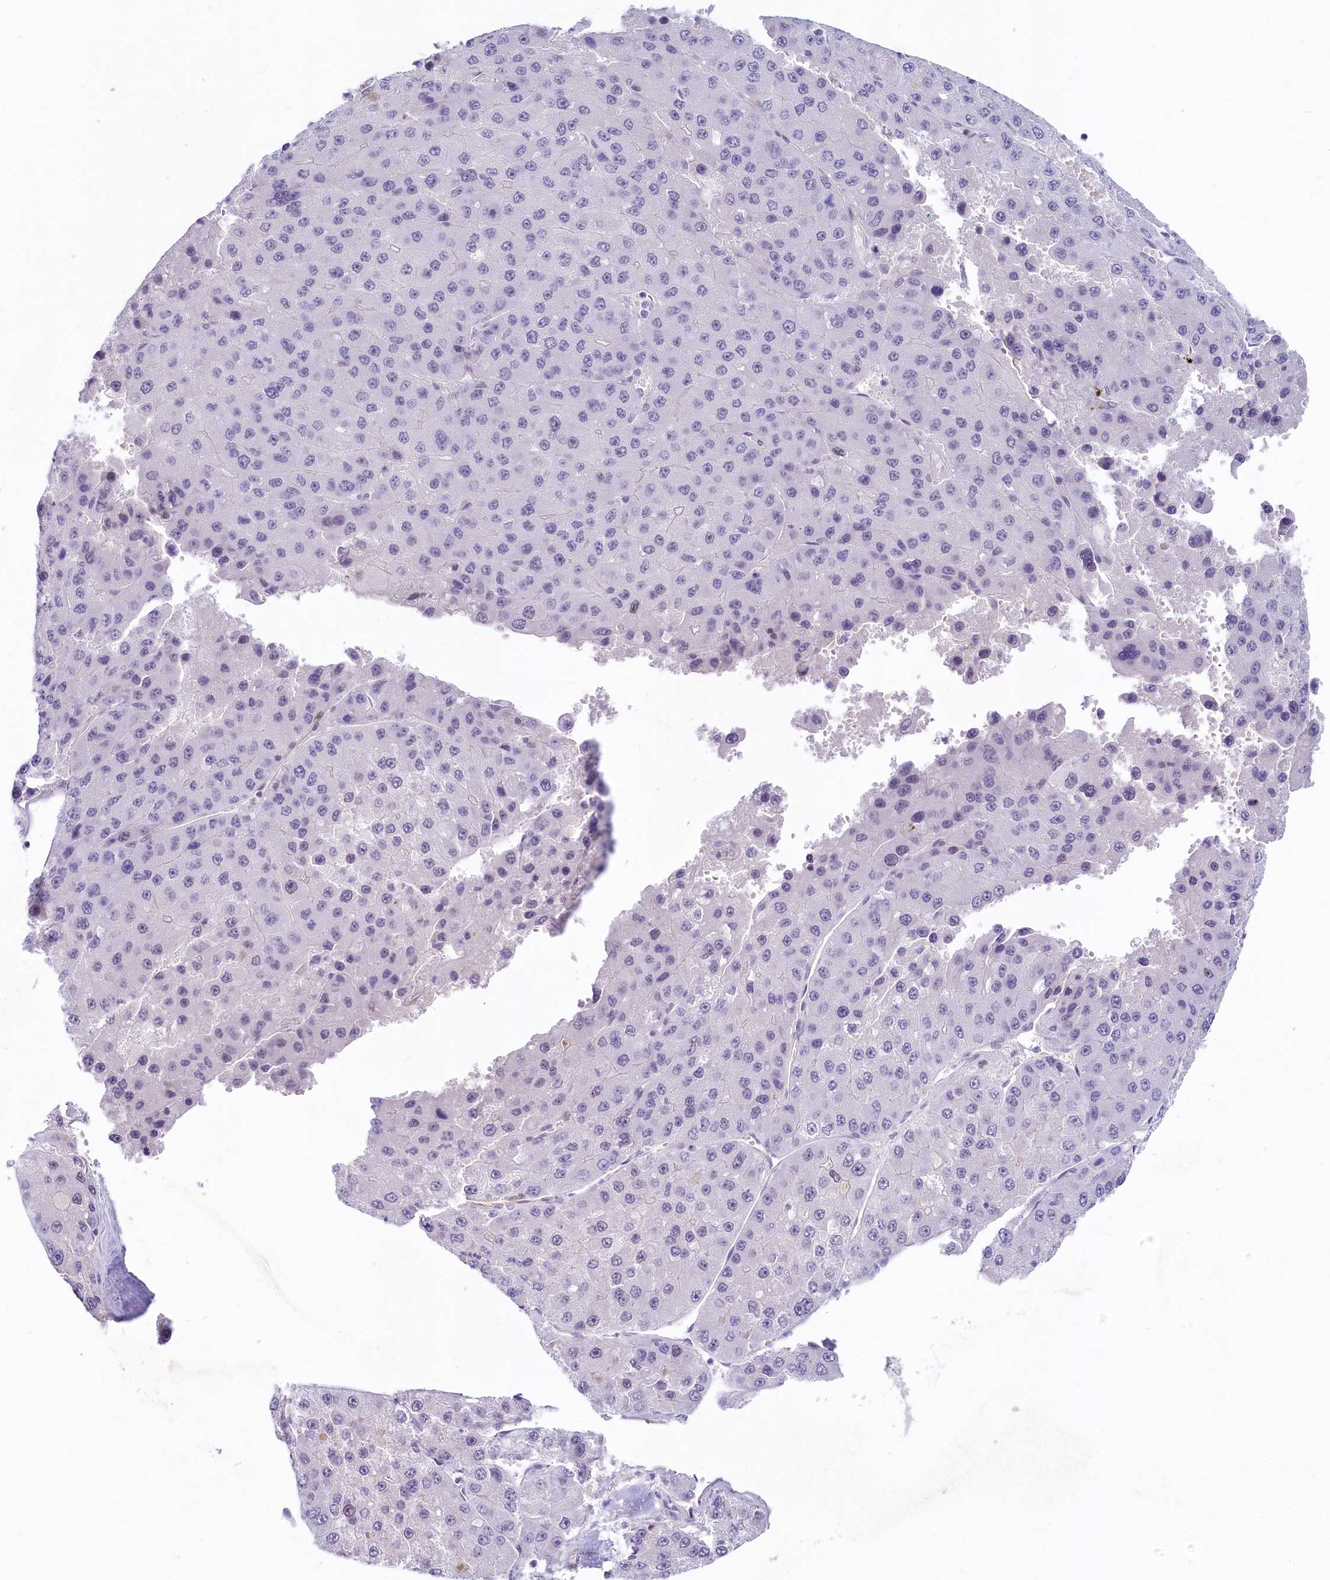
{"staining": {"intensity": "negative", "quantity": "none", "location": "none"}, "tissue": "liver cancer", "cell_type": "Tumor cells", "image_type": "cancer", "snomed": [{"axis": "morphology", "description": "Carcinoma, Hepatocellular, NOS"}, {"axis": "topography", "description": "Liver"}], "caption": "Histopathology image shows no significant protein staining in tumor cells of liver cancer (hepatocellular carcinoma).", "gene": "PROCR", "patient": {"sex": "female", "age": 73}}